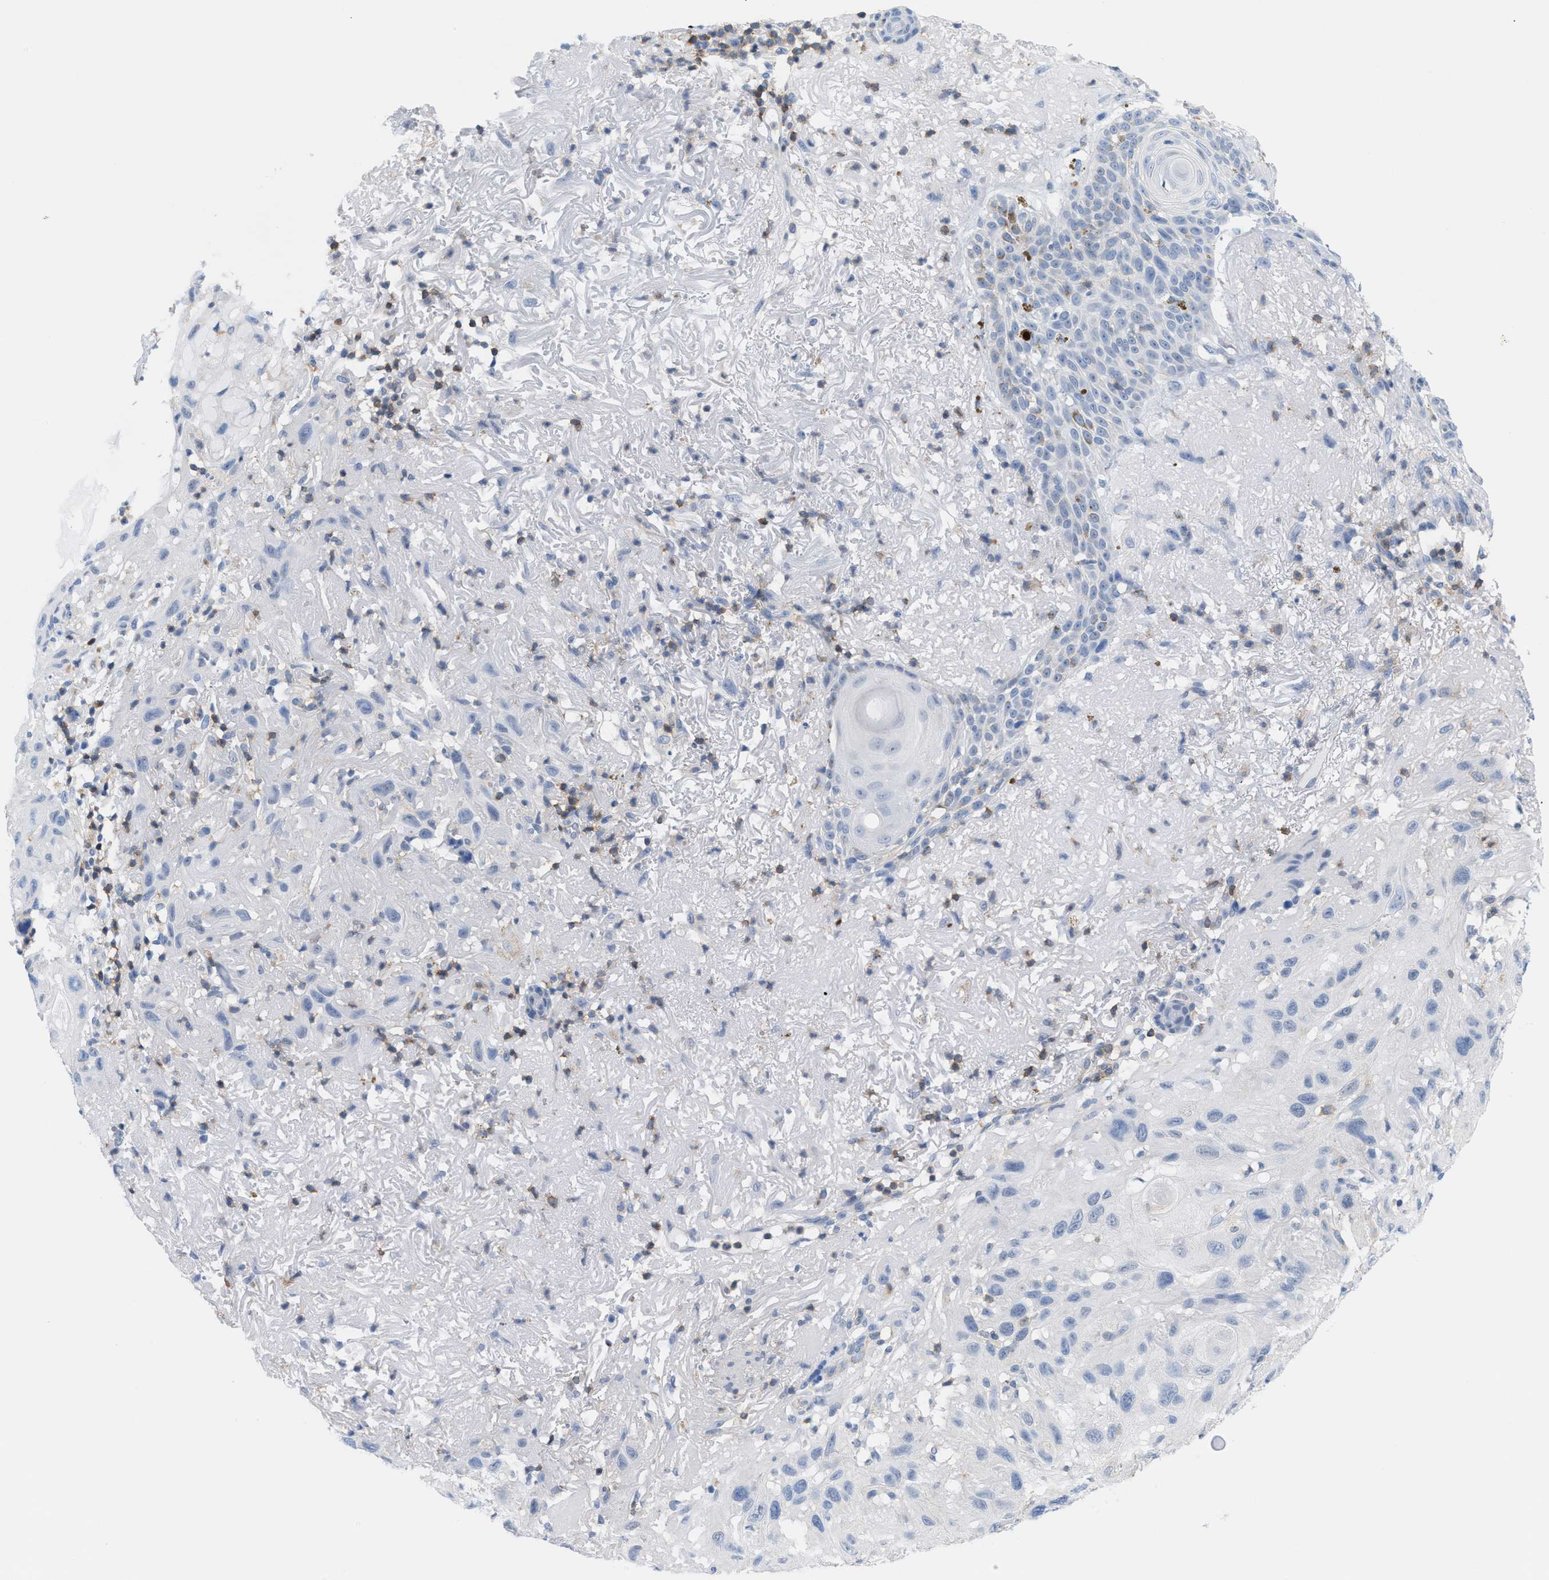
{"staining": {"intensity": "negative", "quantity": "none", "location": "none"}, "tissue": "skin cancer", "cell_type": "Tumor cells", "image_type": "cancer", "snomed": [{"axis": "morphology", "description": "Squamous cell carcinoma, NOS"}, {"axis": "topography", "description": "Skin"}], "caption": "A high-resolution micrograph shows IHC staining of skin squamous cell carcinoma, which demonstrates no significant positivity in tumor cells.", "gene": "IL16", "patient": {"sex": "female", "age": 96}}